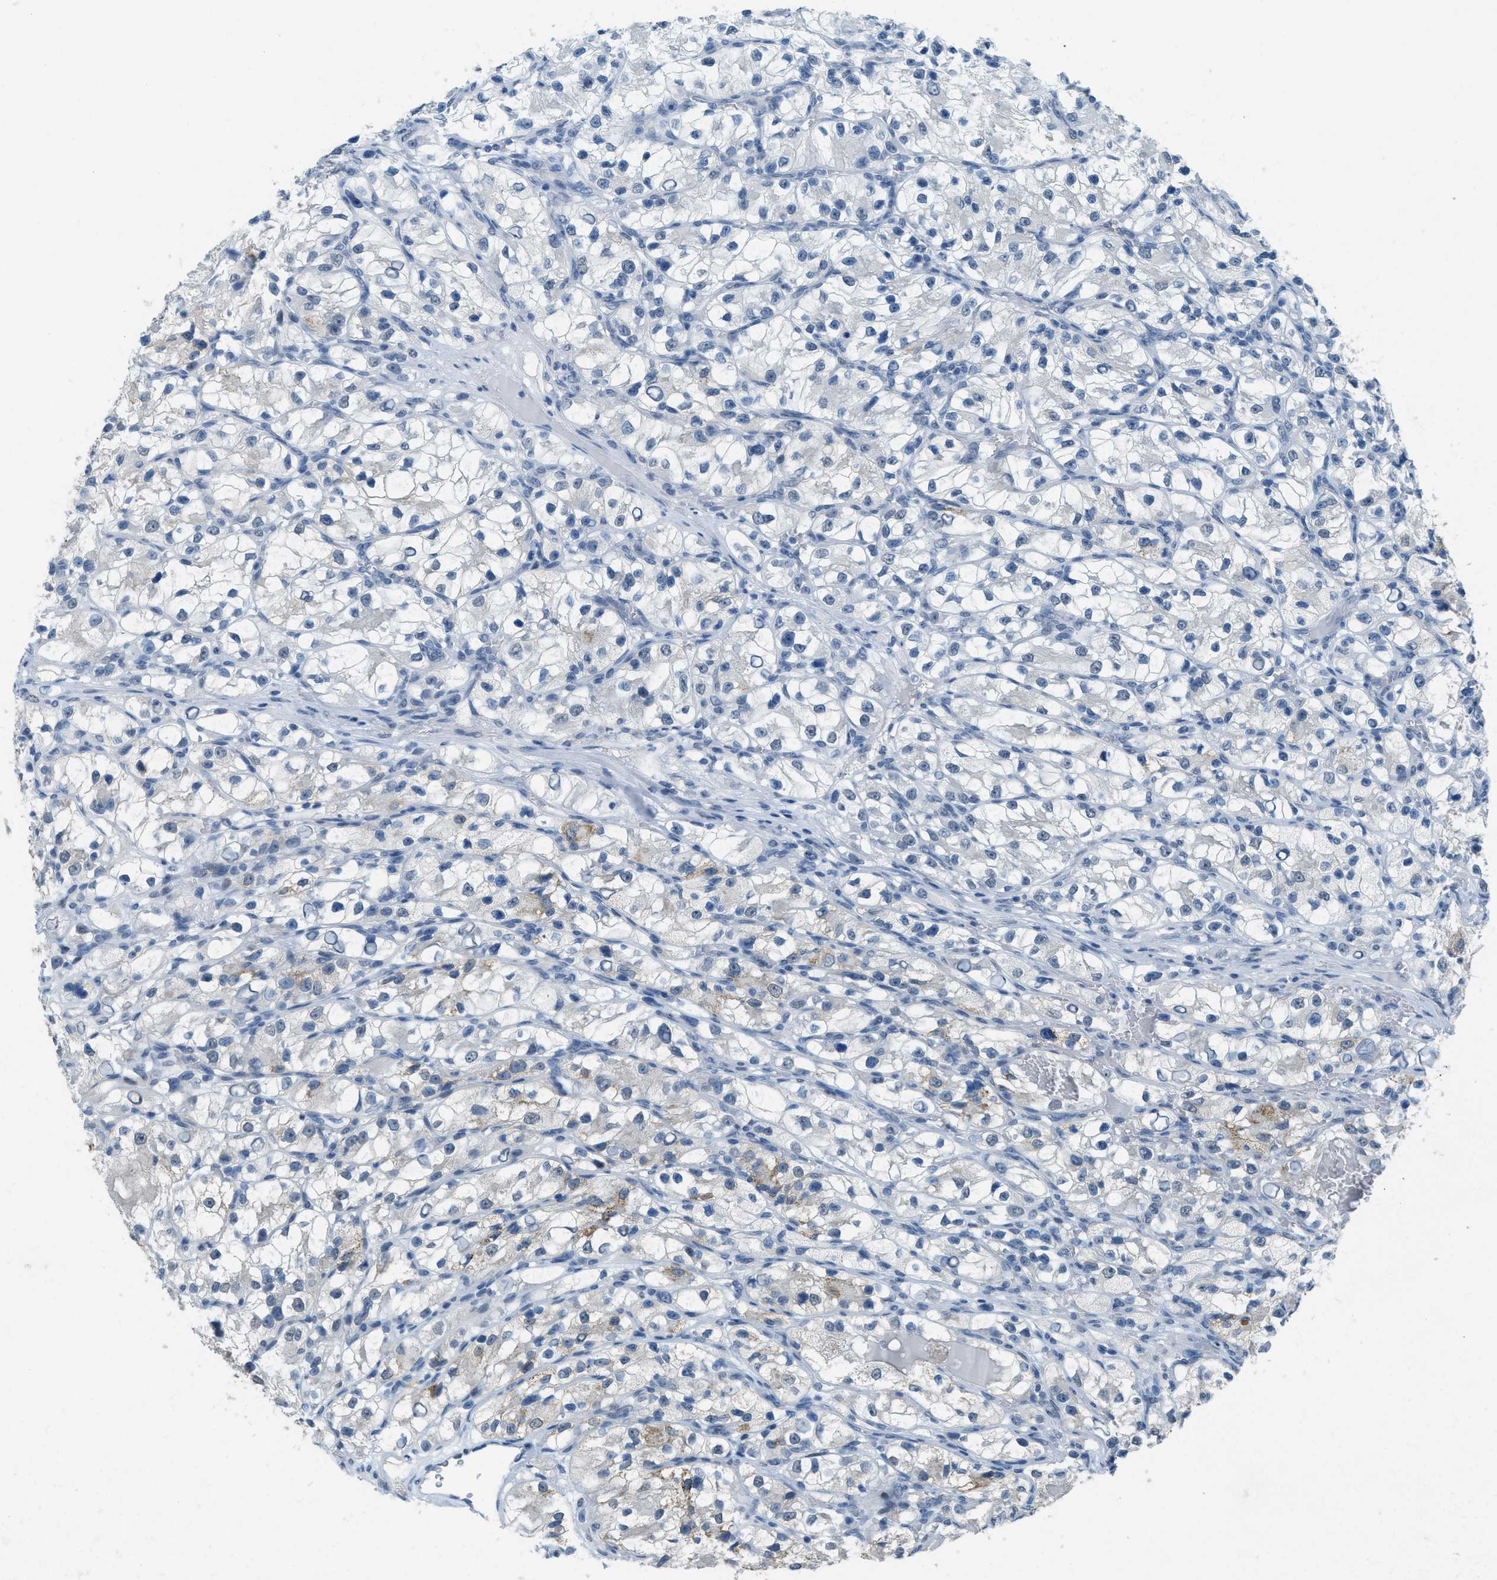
{"staining": {"intensity": "negative", "quantity": "none", "location": "none"}, "tissue": "renal cancer", "cell_type": "Tumor cells", "image_type": "cancer", "snomed": [{"axis": "morphology", "description": "Adenocarcinoma, NOS"}, {"axis": "topography", "description": "Kidney"}], "caption": "A histopathology image of human renal cancer is negative for staining in tumor cells.", "gene": "TTC13", "patient": {"sex": "female", "age": 57}}